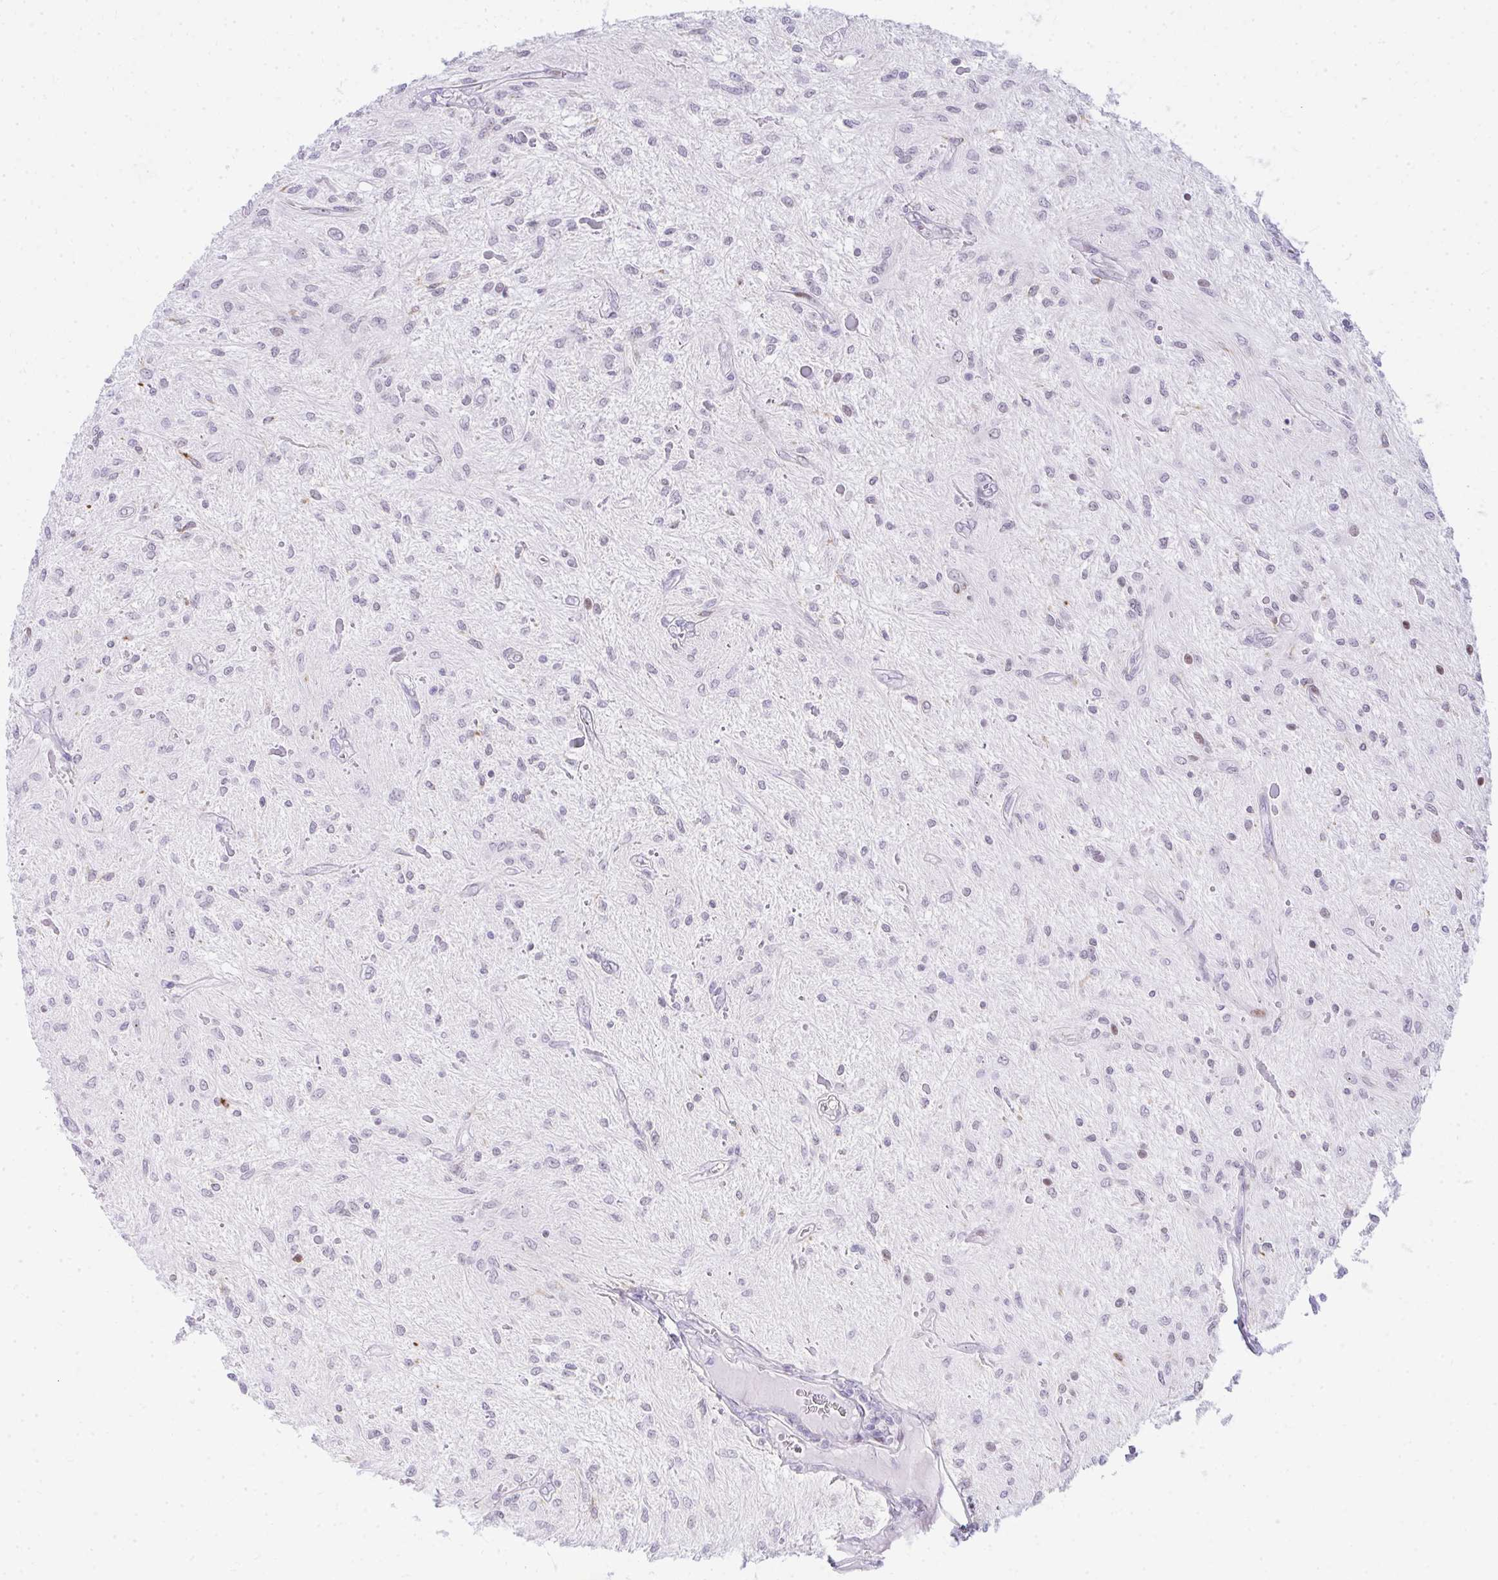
{"staining": {"intensity": "negative", "quantity": "none", "location": "none"}, "tissue": "glioma", "cell_type": "Tumor cells", "image_type": "cancer", "snomed": [{"axis": "morphology", "description": "Glioma, malignant, Low grade"}, {"axis": "topography", "description": "Cerebellum"}], "caption": "The immunohistochemistry image has no significant positivity in tumor cells of glioma tissue.", "gene": "GLDN", "patient": {"sex": "female", "age": 14}}